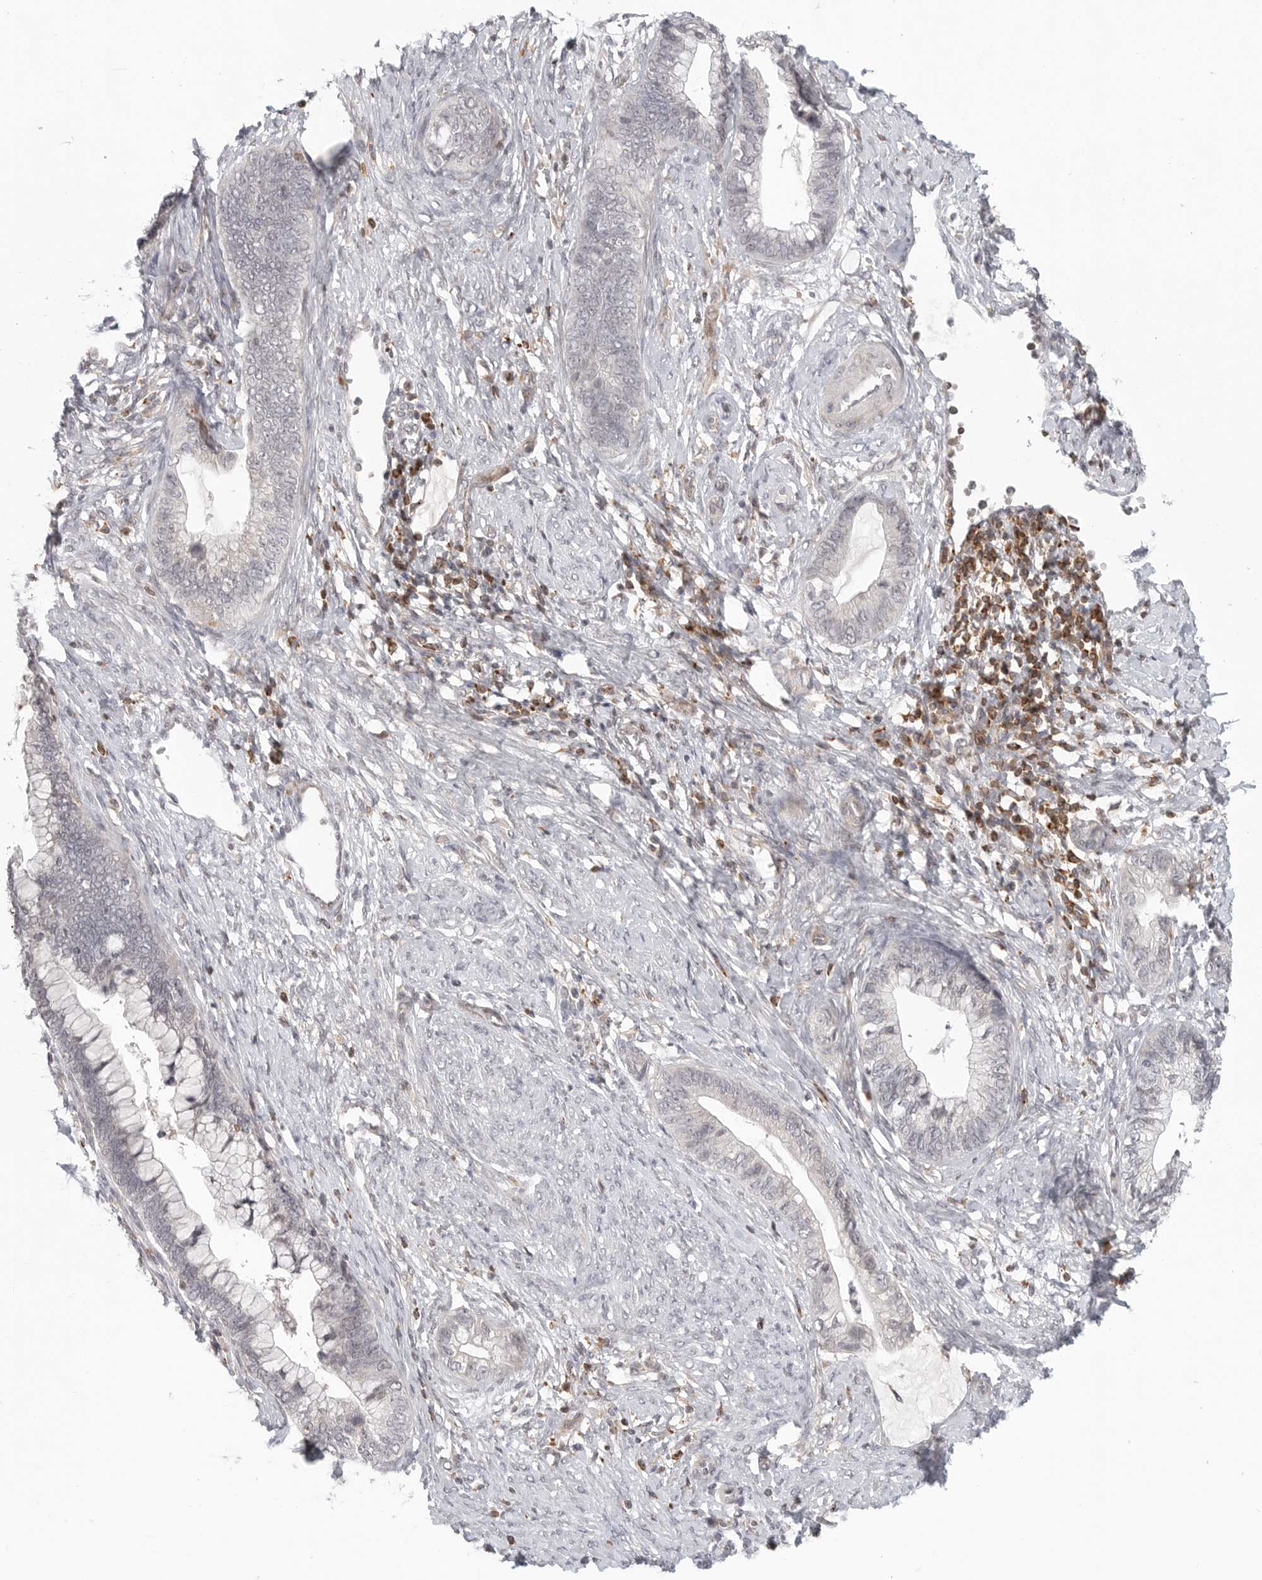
{"staining": {"intensity": "negative", "quantity": "none", "location": "none"}, "tissue": "cervical cancer", "cell_type": "Tumor cells", "image_type": "cancer", "snomed": [{"axis": "morphology", "description": "Adenocarcinoma, NOS"}, {"axis": "topography", "description": "Cervix"}], "caption": "Cervical cancer was stained to show a protein in brown. There is no significant positivity in tumor cells.", "gene": "SH3KBP1", "patient": {"sex": "female", "age": 44}}